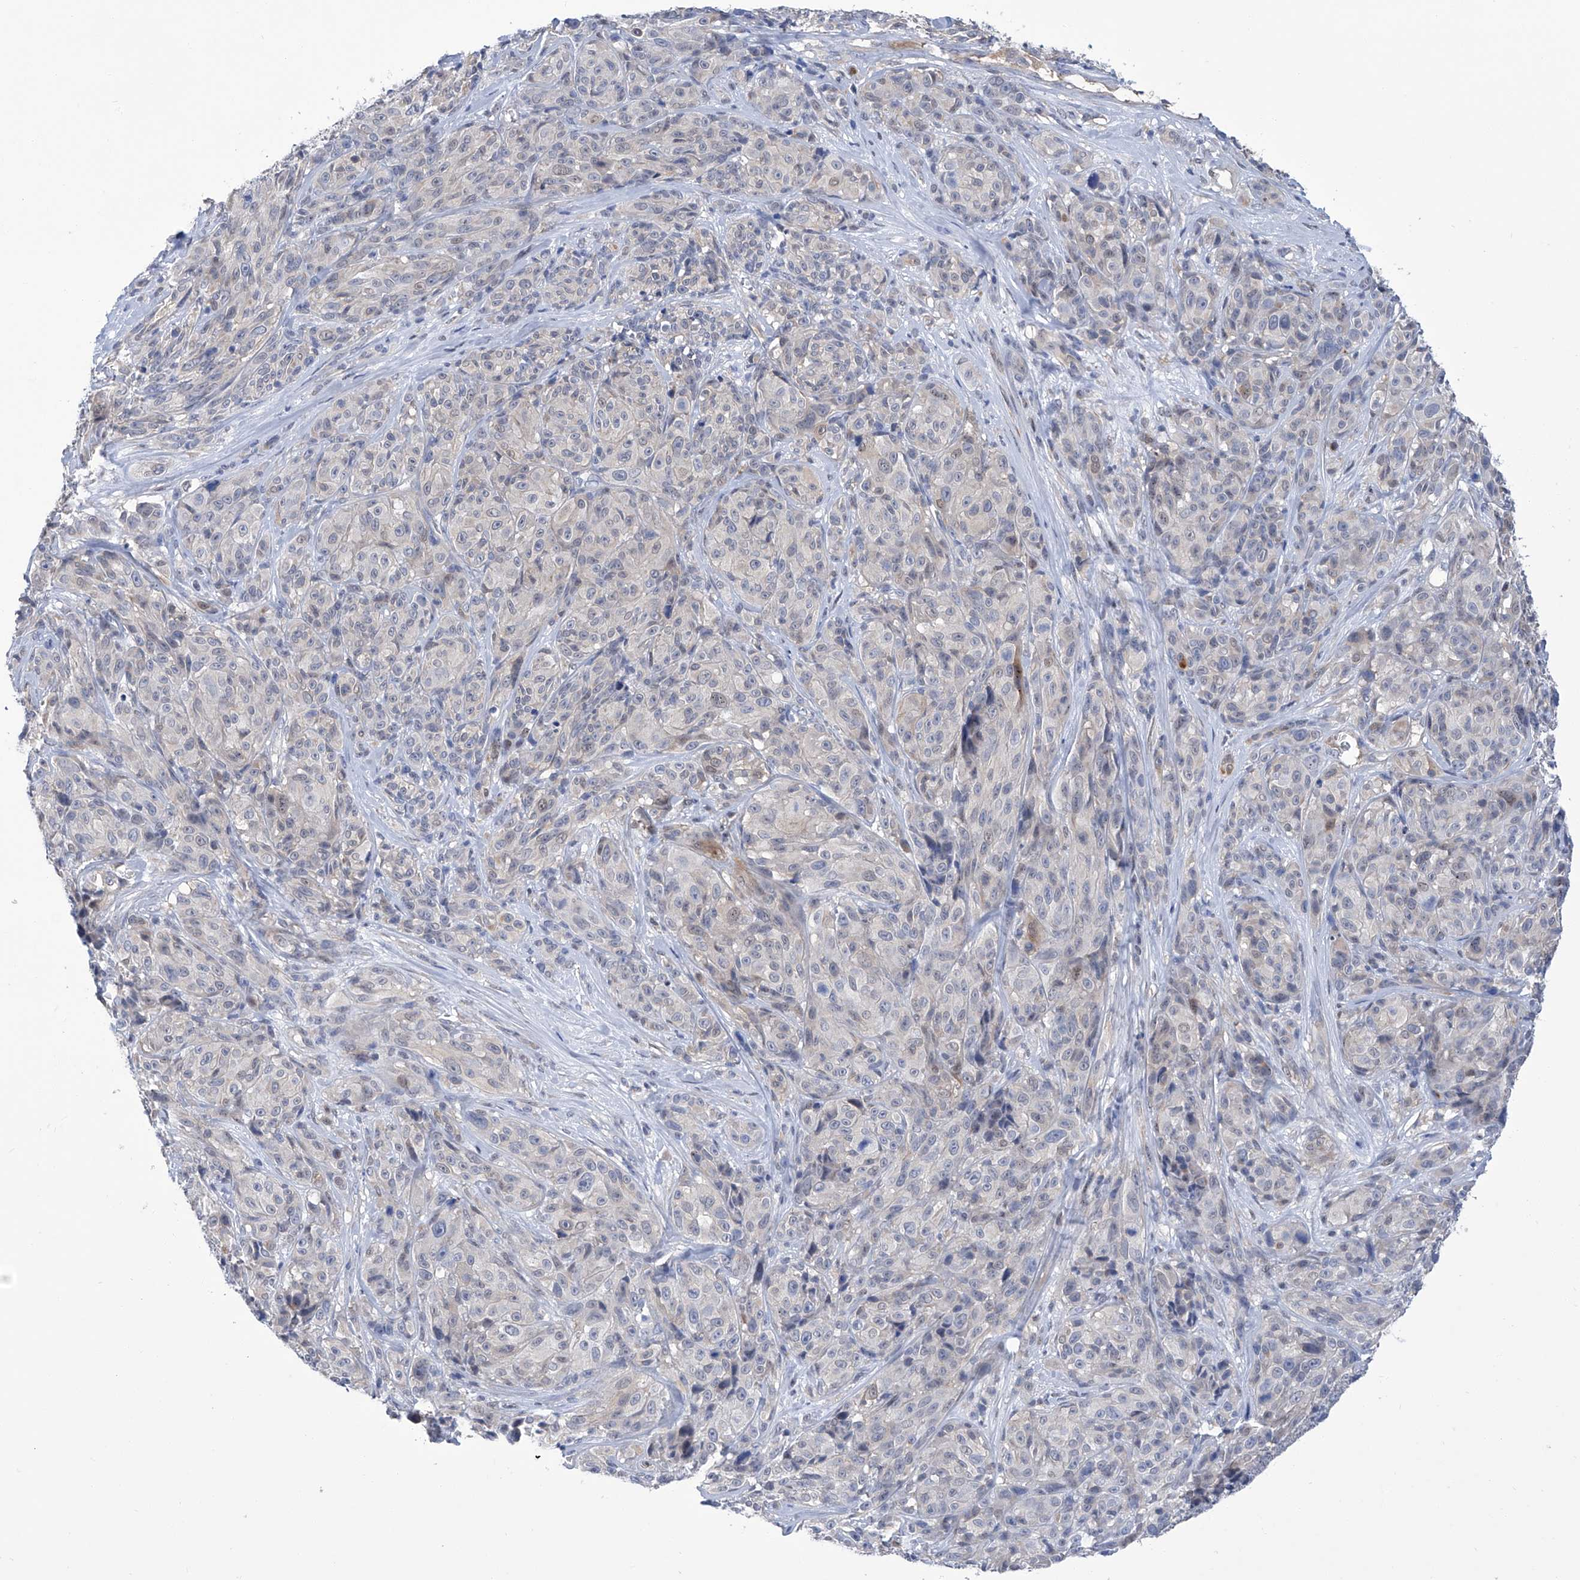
{"staining": {"intensity": "weak", "quantity": "<25%", "location": "cytoplasmic/membranous"}, "tissue": "melanoma", "cell_type": "Tumor cells", "image_type": "cancer", "snomed": [{"axis": "morphology", "description": "Malignant melanoma, NOS"}, {"axis": "topography", "description": "Skin"}], "caption": "Immunohistochemistry (IHC) micrograph of neoplastic tissue: human malignant melanoma stained with DAB displays no significant protein staining in tumor cells.", "gene": "PGM3", "patient": {"sex": "male", "age": 73}}